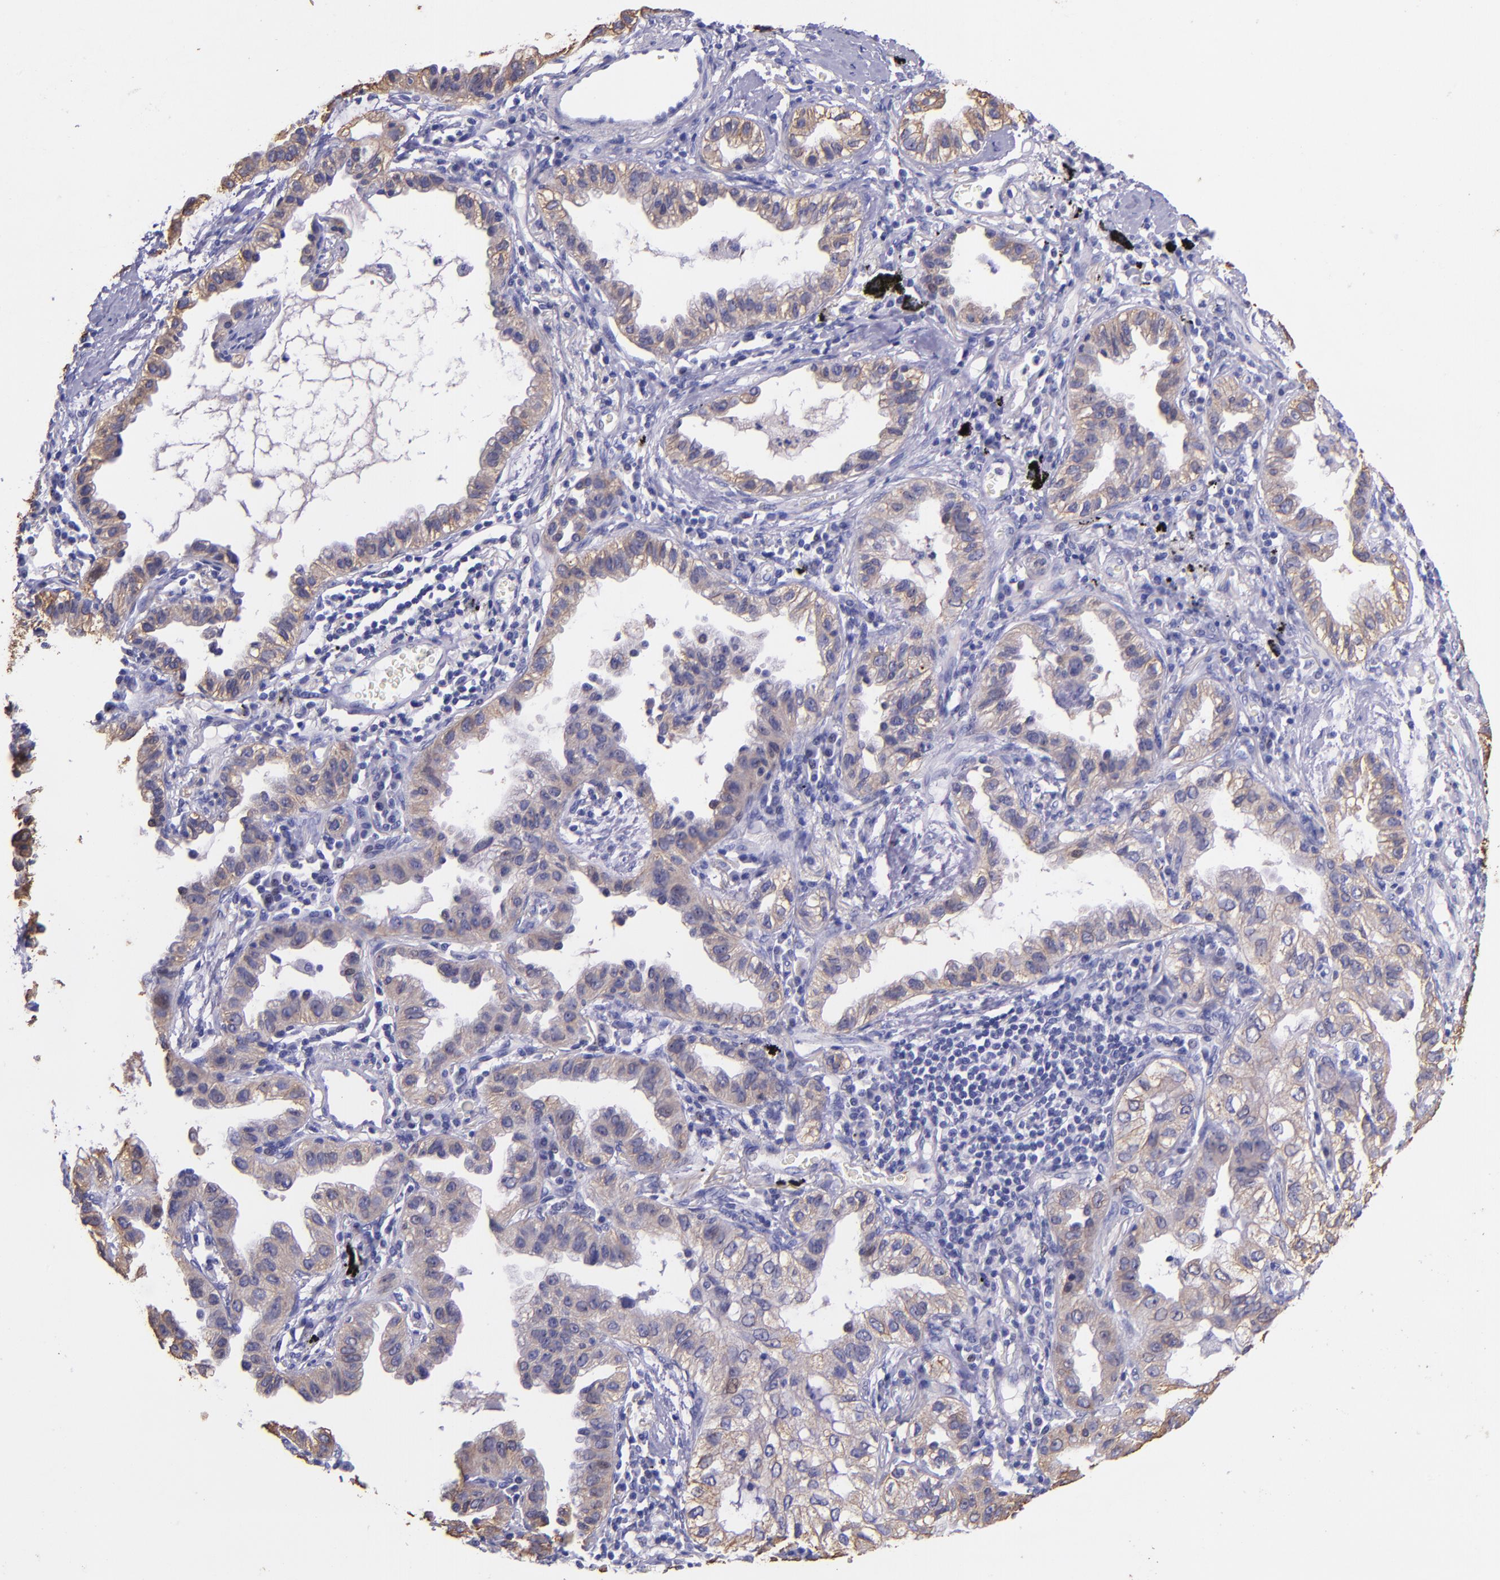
{"staining": {"intensity": "weak", "quantity": ">75%", "location": "cytoplasmic/membranous"}, "tissue": "lung cancer", "cell_type": "Tumor cells", "image_type": "cancer", "snomed": [{"axis": "morphology", "description": "Adenocarcinoma, NOS"}, {"axis": "topography", "description": "Lung"}], "caption": "Protein staining of adenocarcinoma (lung) tissue displays weak cytoplasmic/membranous staining in approximately >75% of tumor cells. The protein is shown in brown color, while the nuclei are stained blue.", "gene": "KRT4", "patient": {"sex": "female", "age": 50}}